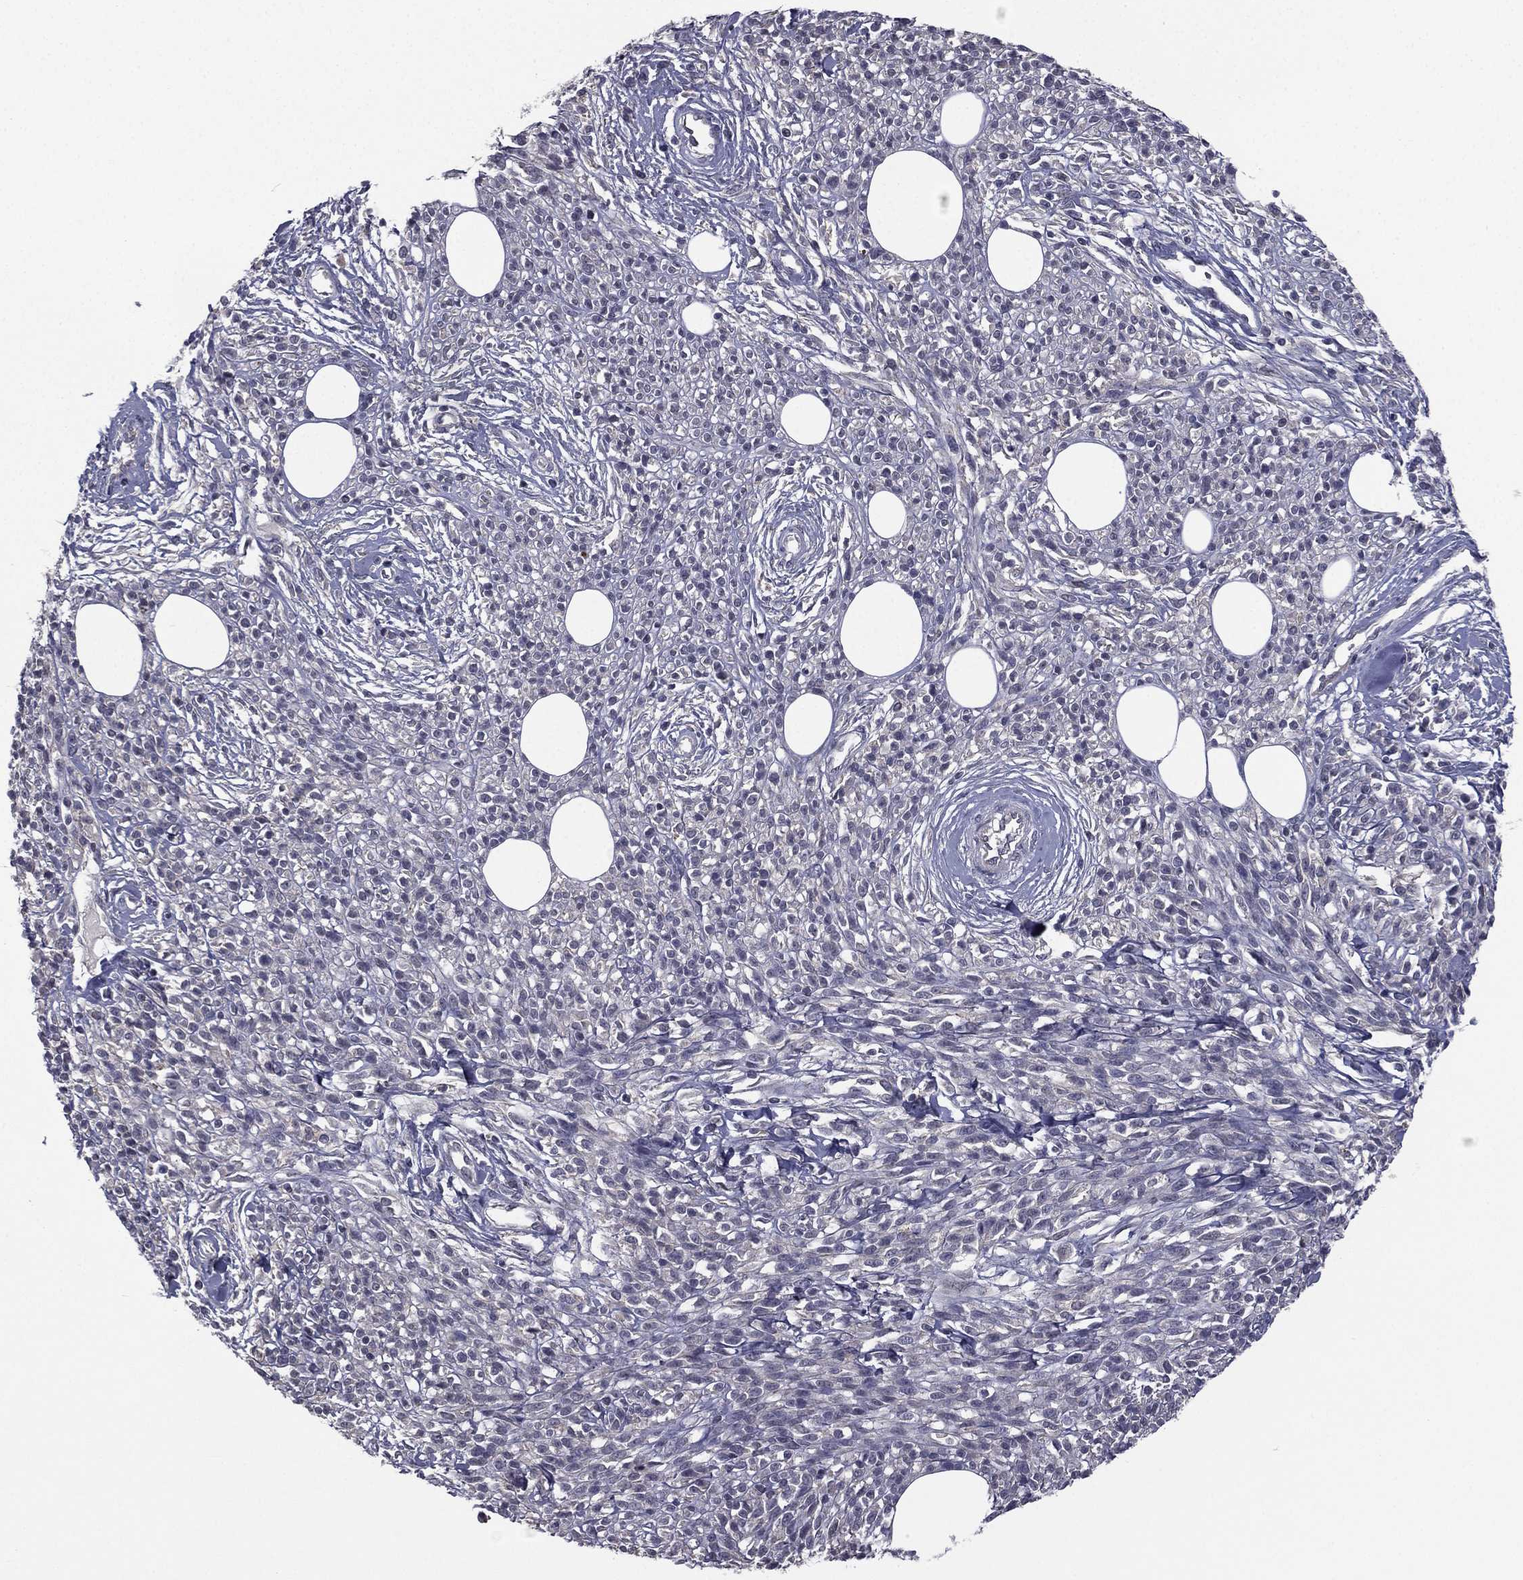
{"staining": {"intensity": "negative", "quantity": "none", "location": "none"}, "tissue": "melanoma", "cell_type": "Tumor cells", "image_type": "cancer", "snomed": [{"axis": "morphology", "description": "Malignant melanoma, NOS"}, {"axis": "topography", "description": "Skin"}, {"axis": "topography", "description": "Skin of trunk"}], "caption": "Tumor cells show no significant positivity in malignant melanoma.", "gene": "ACTRT2", "patient": {"sex": "male", "age": 74}}